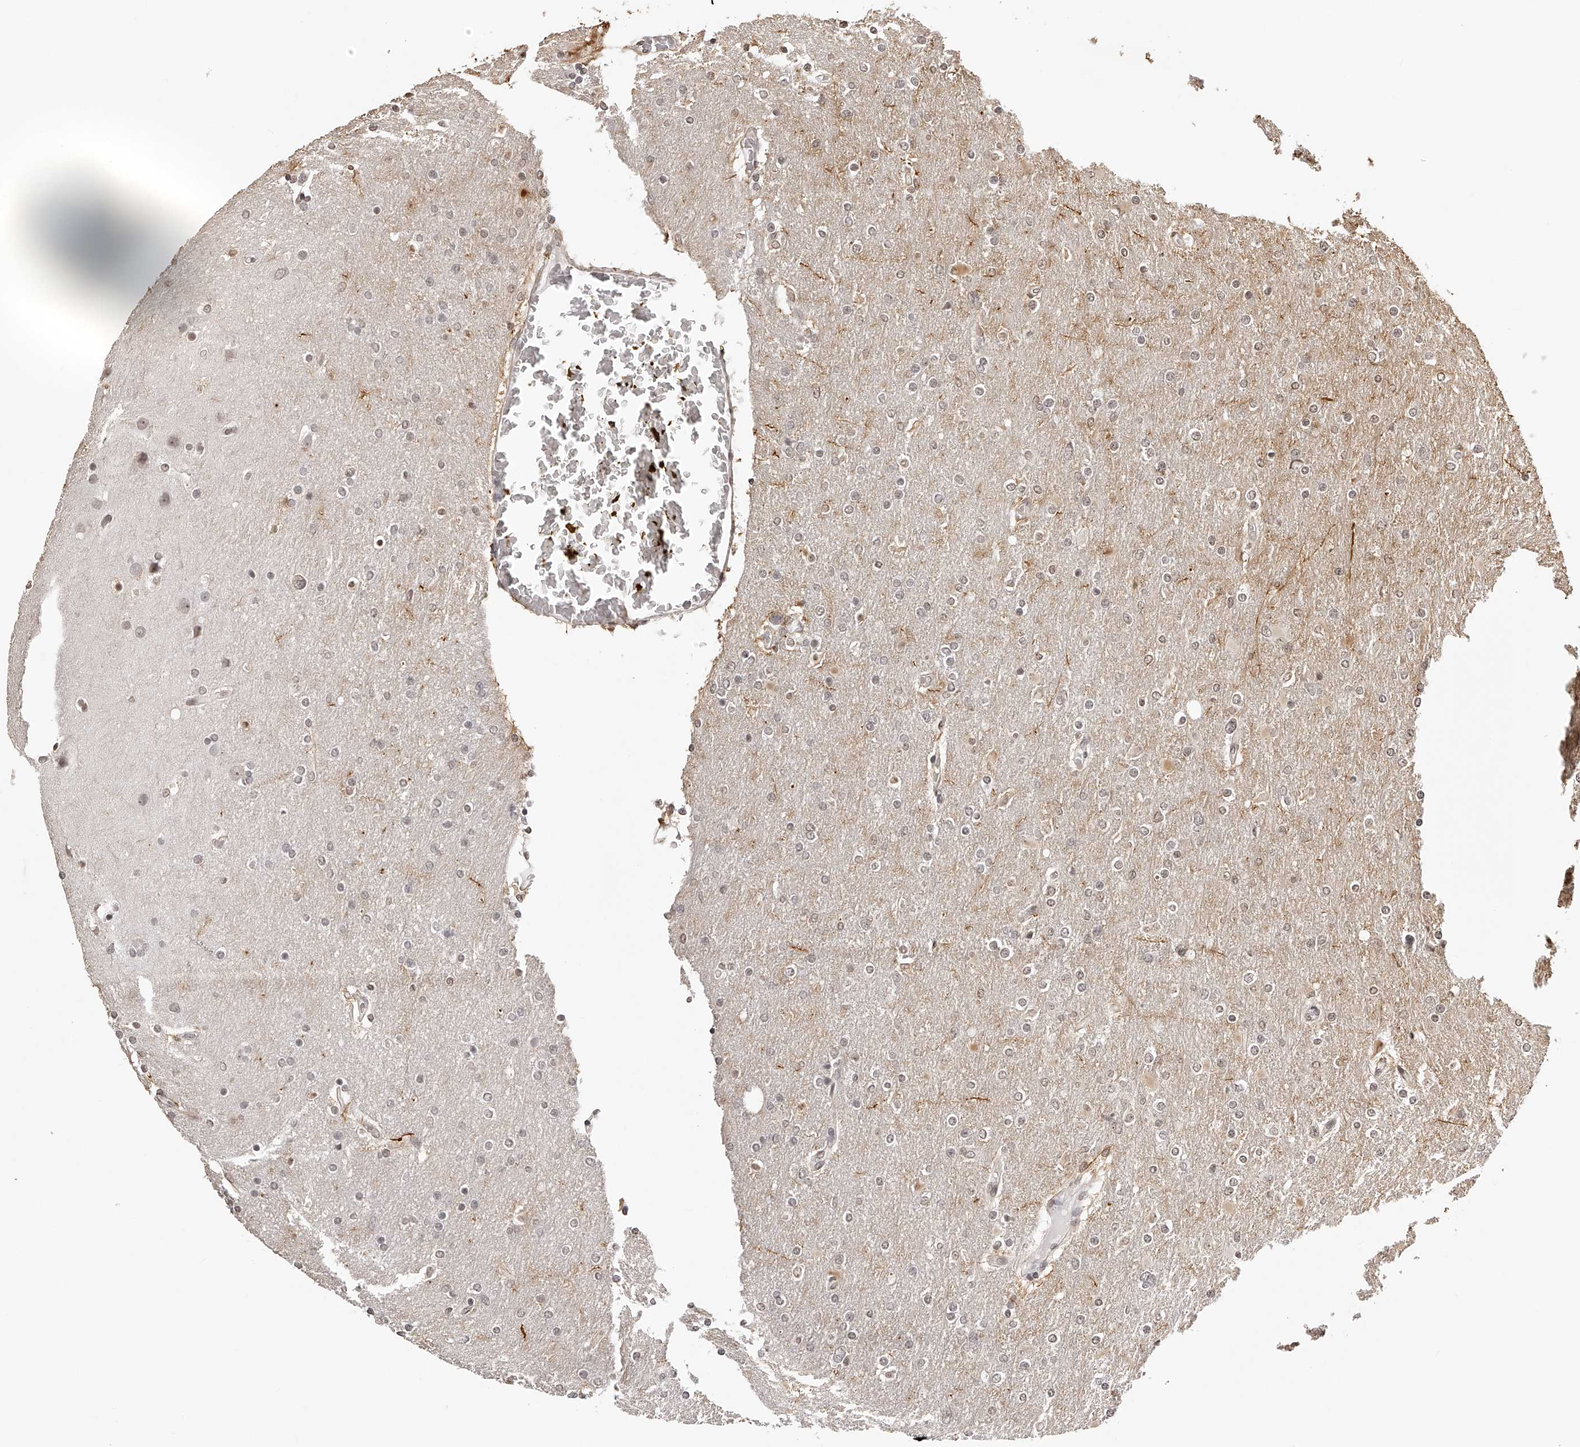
{"staining": {"intensity": "weak", "quantity": ">75%", "location": "nuclear"}, "tissue": "glioma", "cell_type": "Tumor cells", "image_type": "cancer", "snomed": [{"axis": "morphology", "description": "Glioma, malignant, High grade"}, {"axis": "topography", "description": "Cerebral cortex"}], "caption": "IHC histopathology image of human high-grade glioma (malignant) stained for a protein (brown), which reveals low levels of weak nuclear expression in about >75% of tumor cells.", "gene": "ZNF503", "patient": {"sex": "female", "age": 36}}